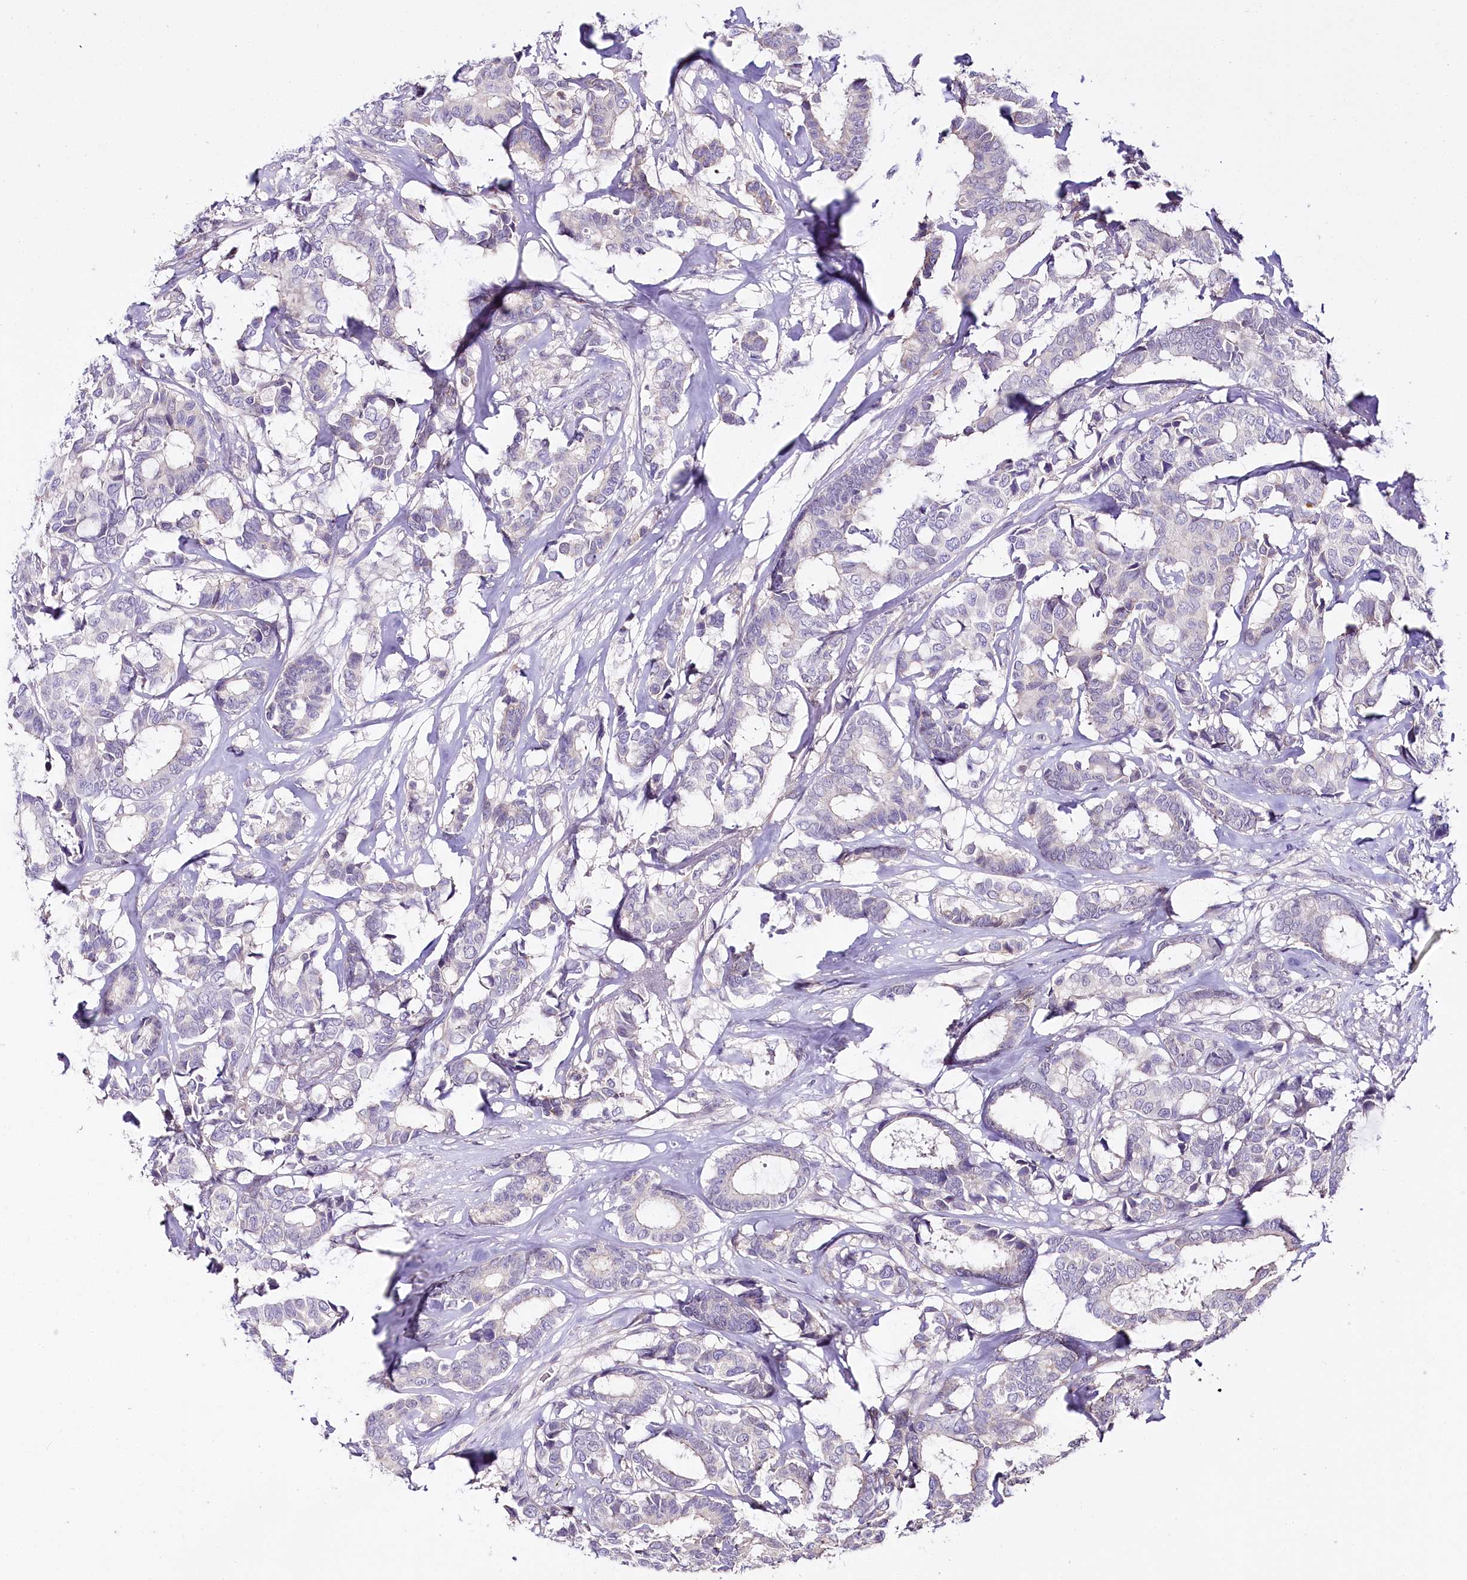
{"staining": {"intensity": "negative", "quantity": "none", "location": "none"}, "tissue": "breast cancer", "cell_type": "Tumor cells", "image_type": "cancer", "snomed": [{"axis": "morphology", "description": "Duct carcinoma"}, {"axis": "topography", "description": "Breast"}], "caption": "The histopathology image demonstrates no significant positivity in tumor cells of breast cancer (infiltrating ductal carcinoma). Nuclei are stained in blue.", "gene": "ZNF226", "patient": {"sex": "female", "age": 87}}